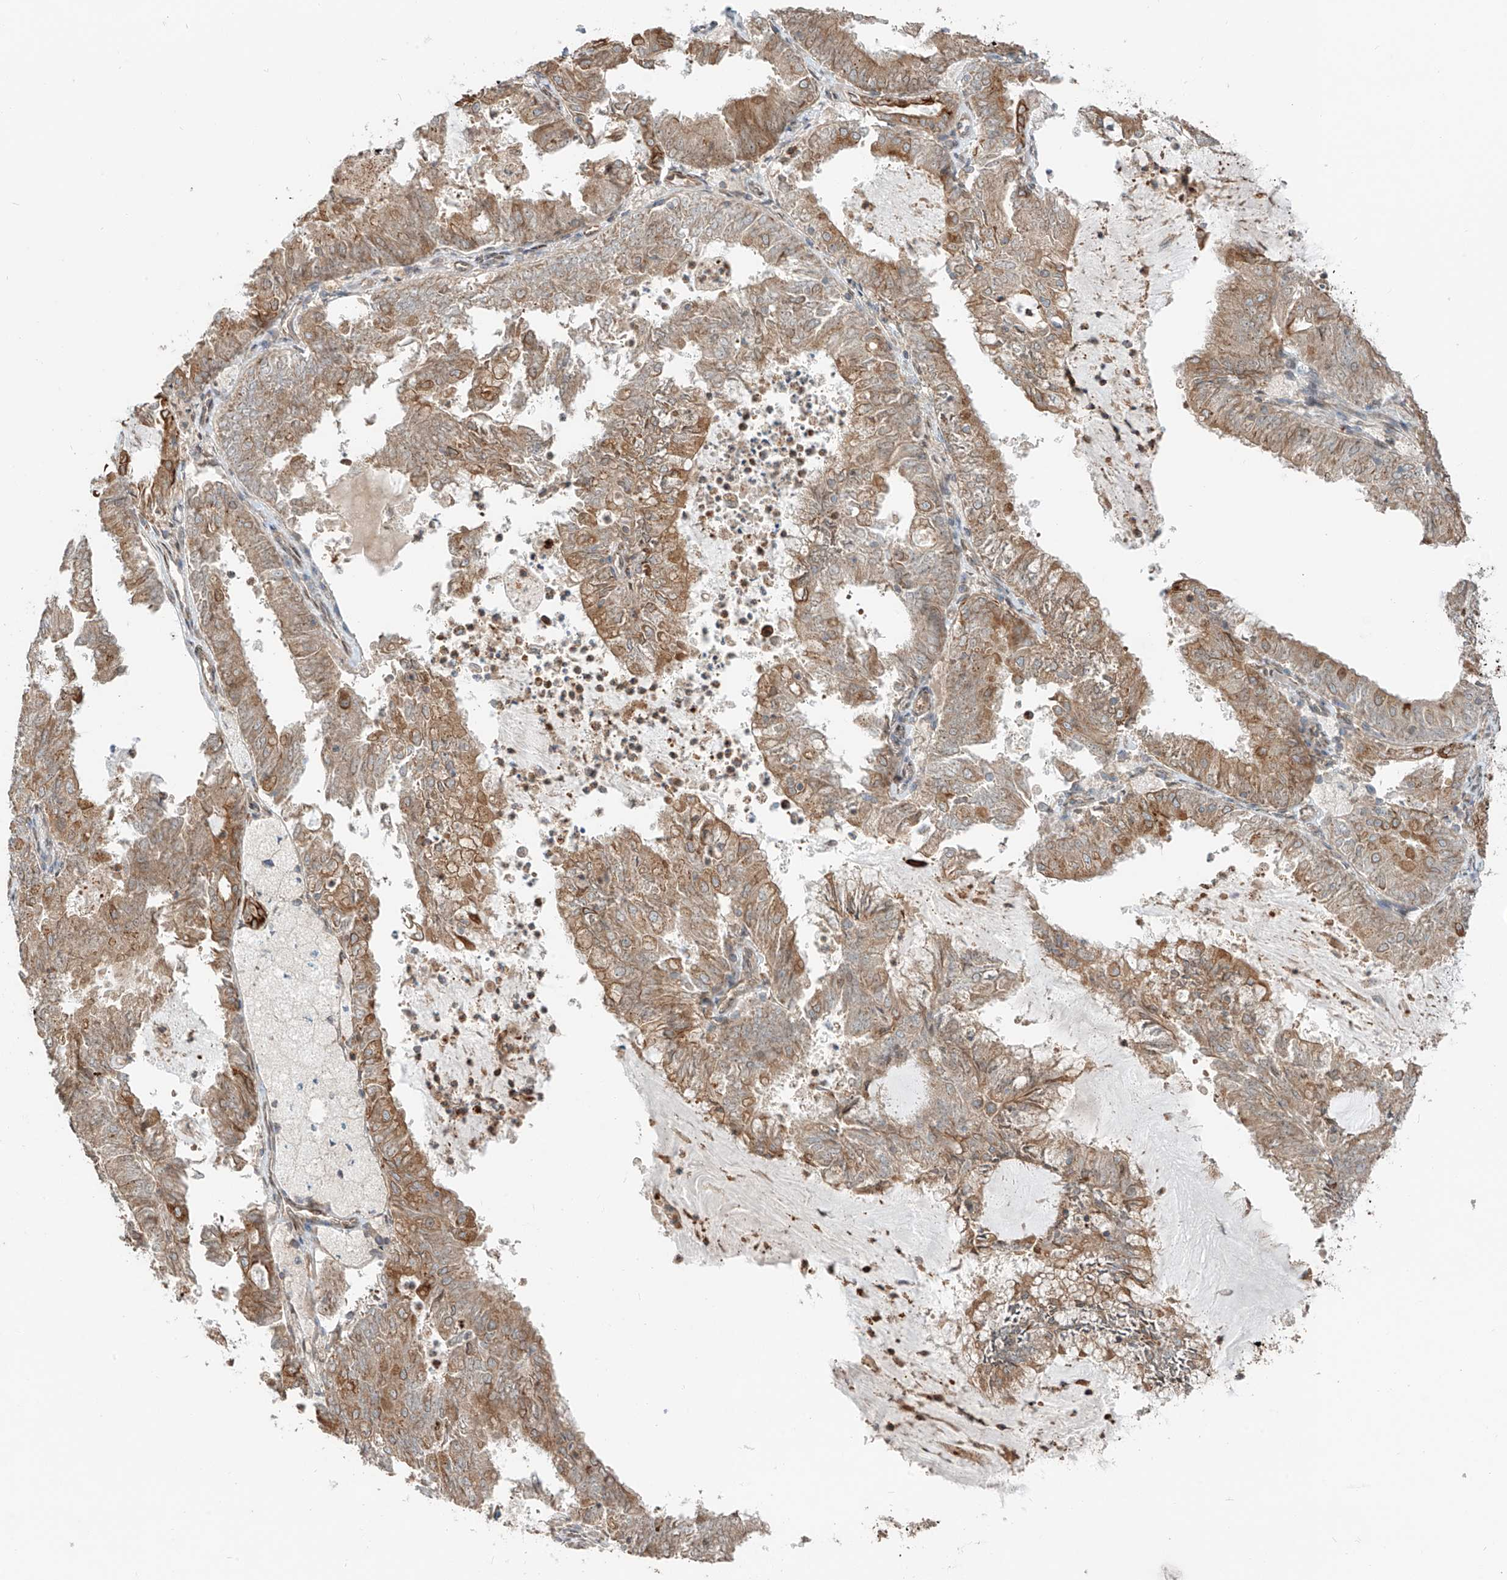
{"staining": {"intensity": "moderate", "quantity": ">75%", "location": "cytoplasmic/membranous"}, "tissue": "endometrial cancer", "cell_type": "Tumor cells", "image_type": "cancer", "snomed": [{"axis": "morphology", "description": "Adenocarcinoma, NOS"}, {"axis": "topography", "description": "Endometrium"}], "caption": "The photomicrograph demonstrates staining of adenocarcinoma (endometrial), revealing moderate cytoplasmic/membranous protein expression (brown color) within tumor cells.", "gene": "CEP162", "patient": {"sex": "female", "age": 57}}